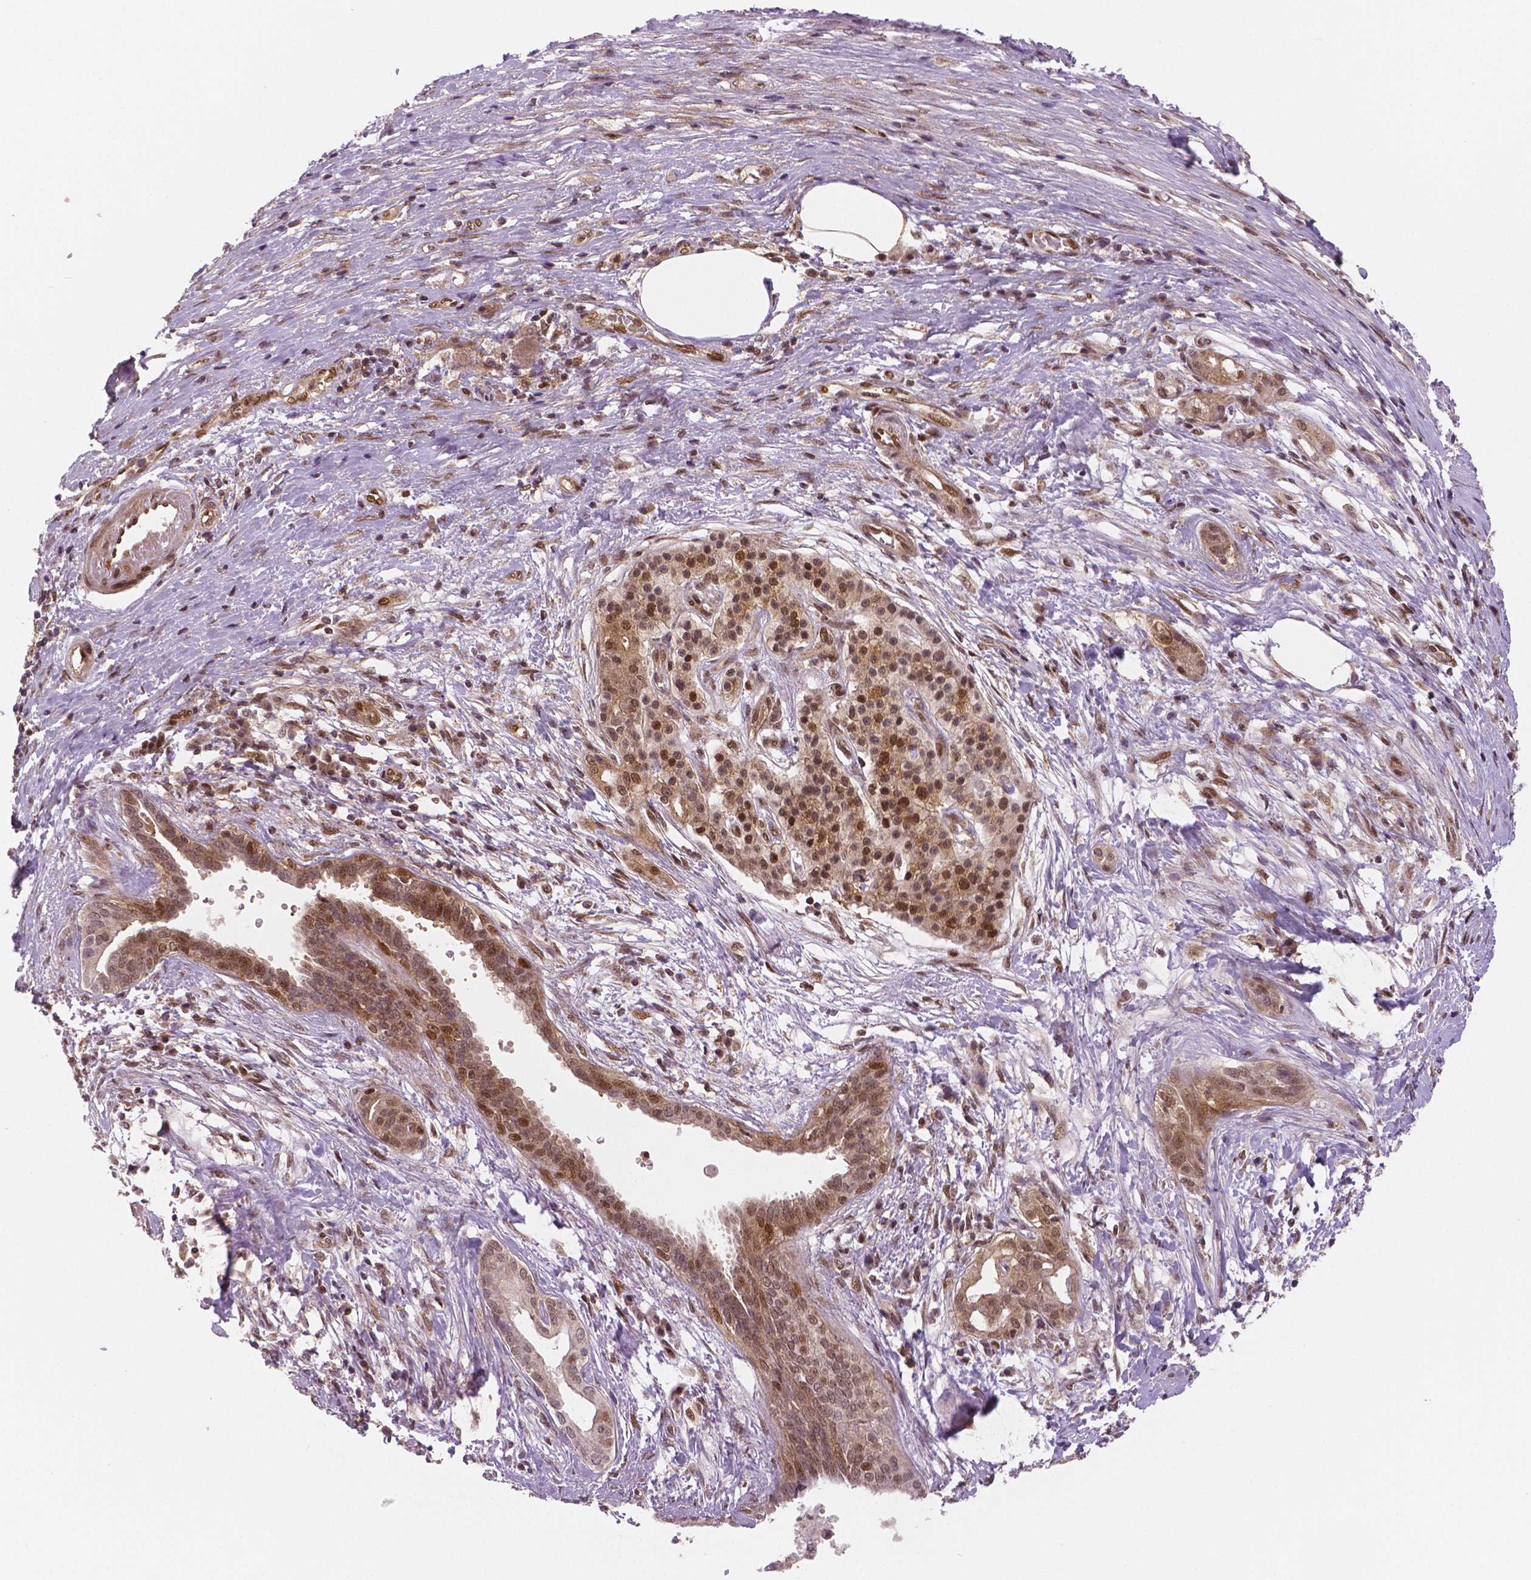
{"staining": {"intensity": "moderate", "quantity": ">75%", "location": "cytoplasmic/membranous,nuclear"}, "tissue": "pancreatic cancer", "cell_type": "Tumor cells", "image_type": "cancer", "snomed": [{"axis": "morphology", "description": "Adenocarcinoma, NOS"}, {"axis": "topography", "description": "Pancreas"}], "caption": "Approximately >75% of tumor cells in human pancreatic adenocarcinoma display moderate cytoplasmic/membranous and nuclear protein positivity as visualized by brown immunohistochemical staining.", "gene": "STAT3", "patient": {"sex": "male", "age": 63}}